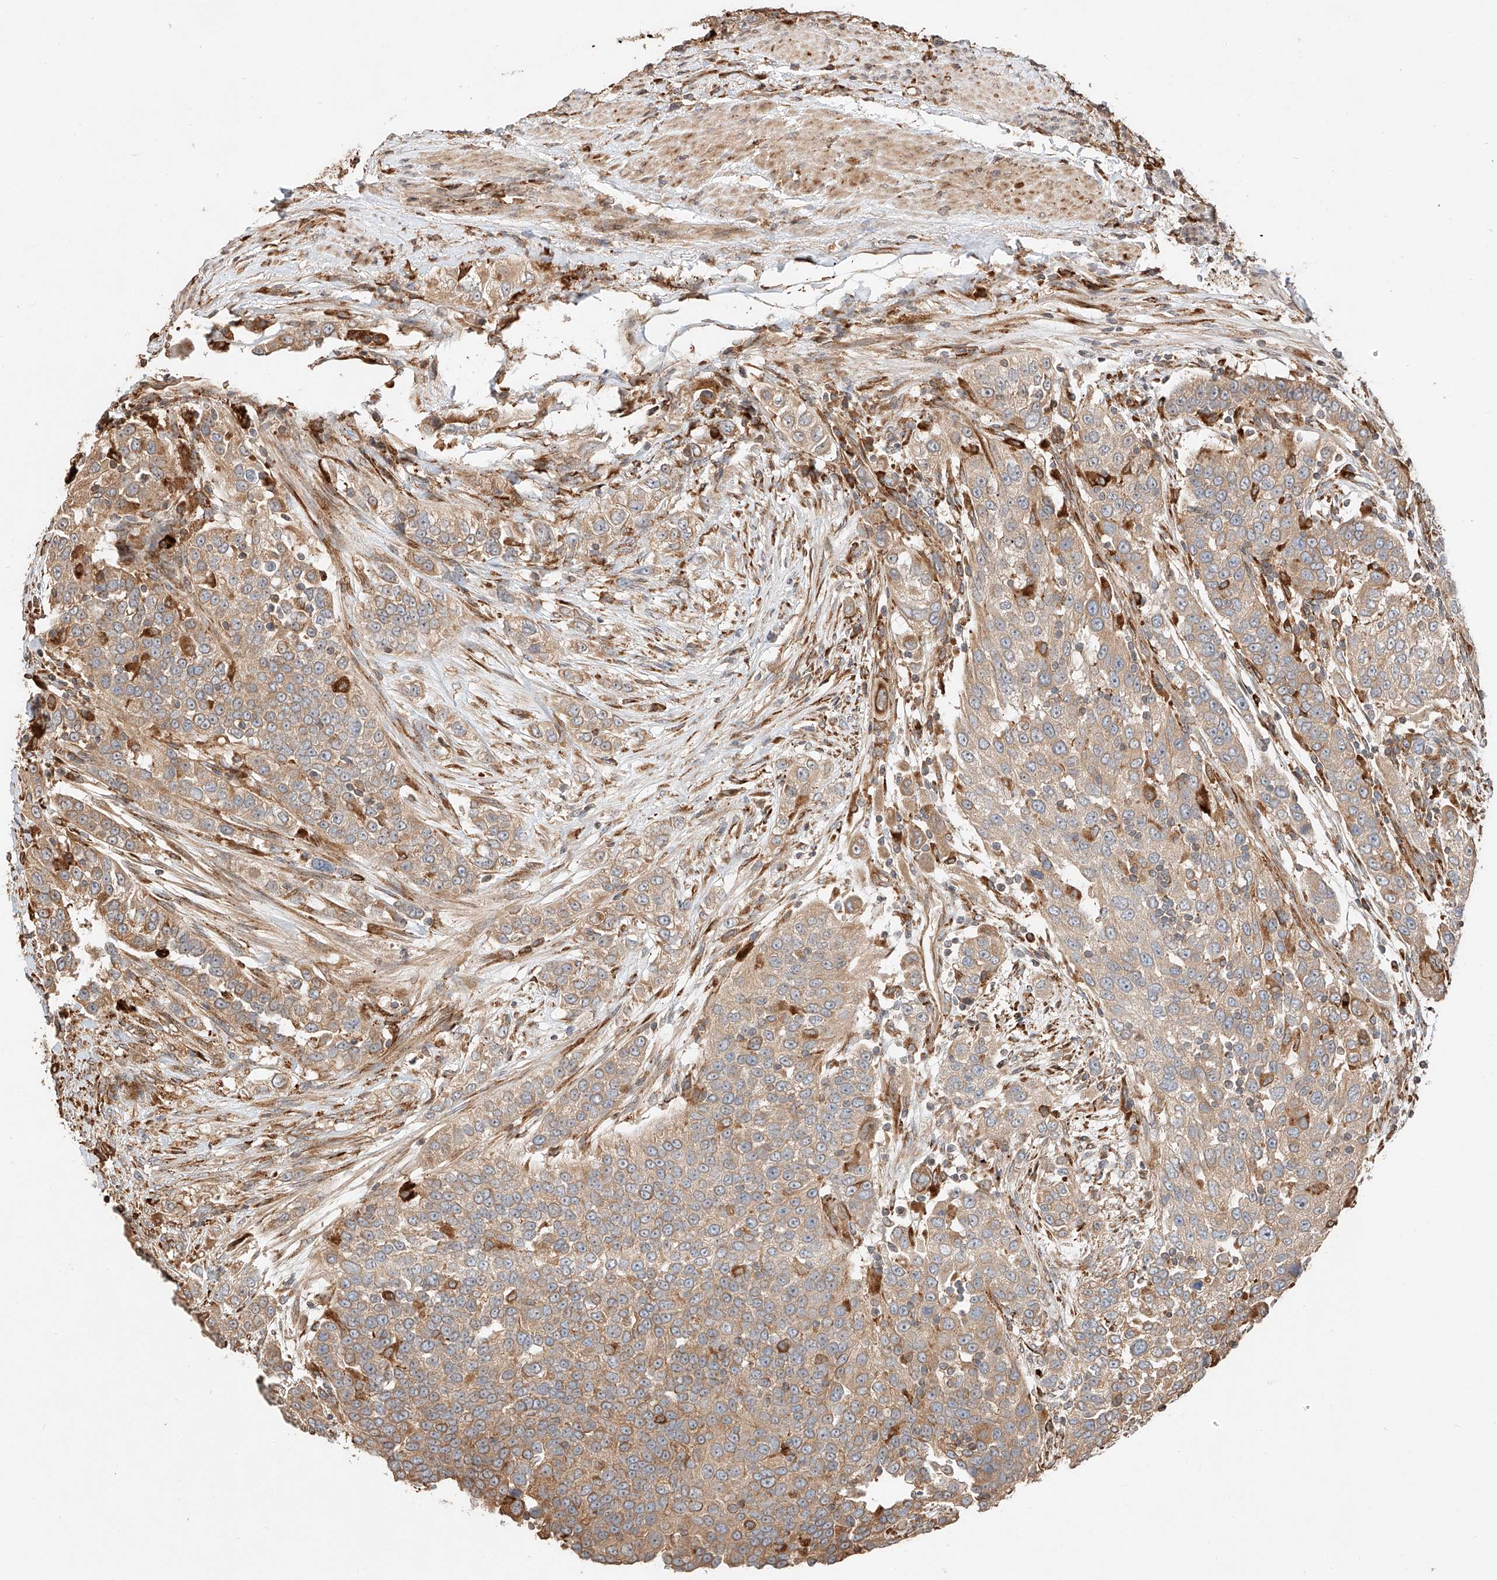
{"staining": {"intensity": "moderate", "quantity": ">75%", "location": "cytoplasmic/membranous"}, "tissue": "urothelial cancer", "cell_type": "Tumor cells", "image_type": "cancer", "snomed": [{"axis": "morphology", "description": "Urothelial carcinoma, High grade"}, {"axis": "topography", "description": "Urinary bladder"}], "caption": "A medium amount of moderate cytoplasmic/membranous staining is seen in about >75% of tumor cells in urothelial cancer tissue.", "gene": "ZNF84", "patient": {"sex": "female", "age": 80}}